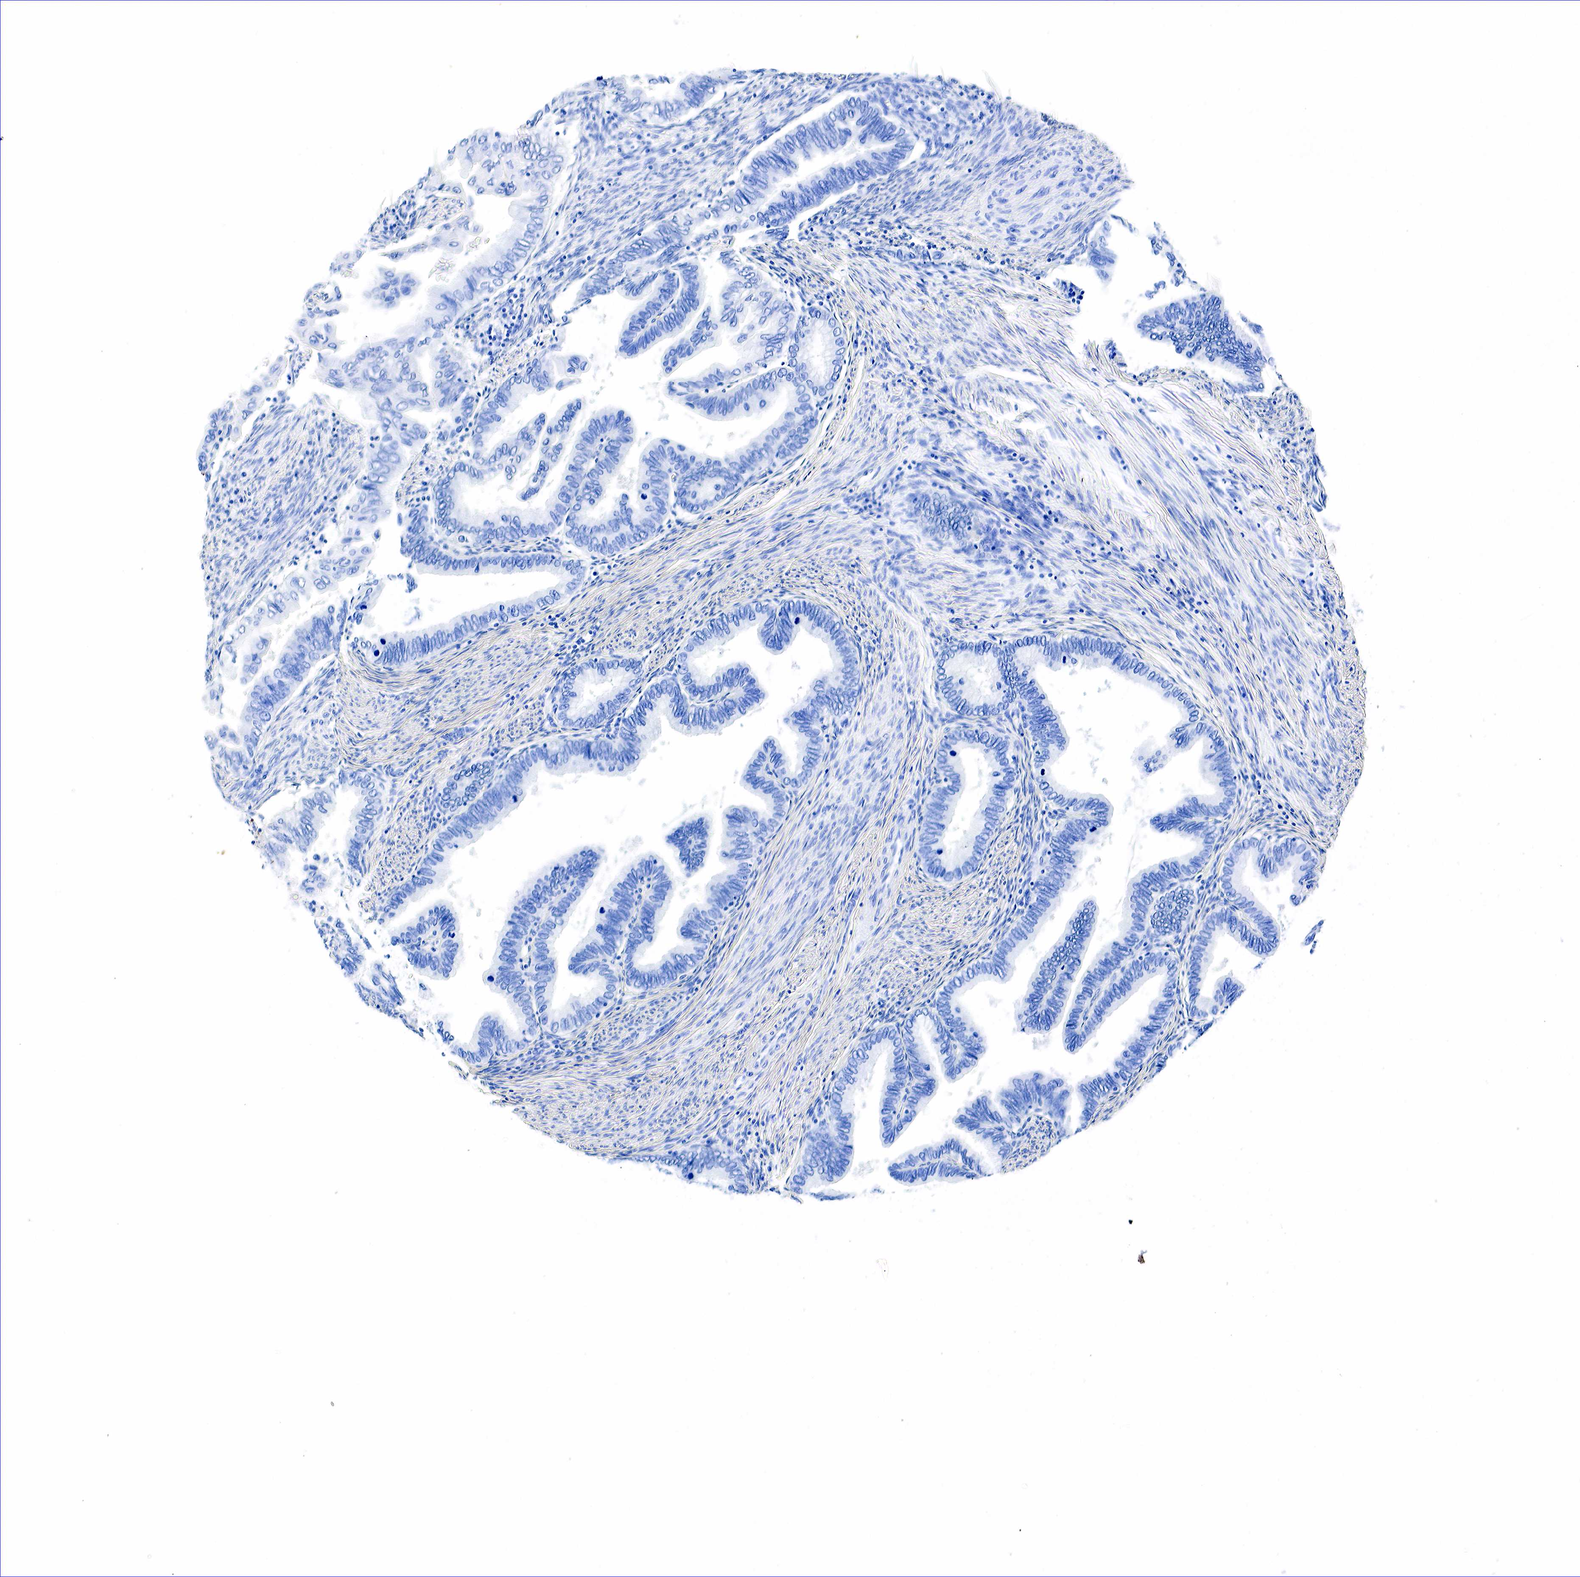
{"staining": {"intensity": "negative", "quantity": "none", "location": "none"}, "tissue": "cervical cancer", "cell_type": "Tumor cells", "image_type": "cancer", "snomed": [{"axis": "morphology", "description": "Adenocarcinoma, NOS"}, {"axis": "topography", "description": "Cervix"}], "caption": "High magnification brightfield microscopy of cervical cancer stained with DAB (3,3'-diaminobenzidine) (brown) and counterstained with hematoxylin (blue): tumor cells show no significant staining.", "gene": "ACP3", "patient": {"sex": "female", "age": 49}}